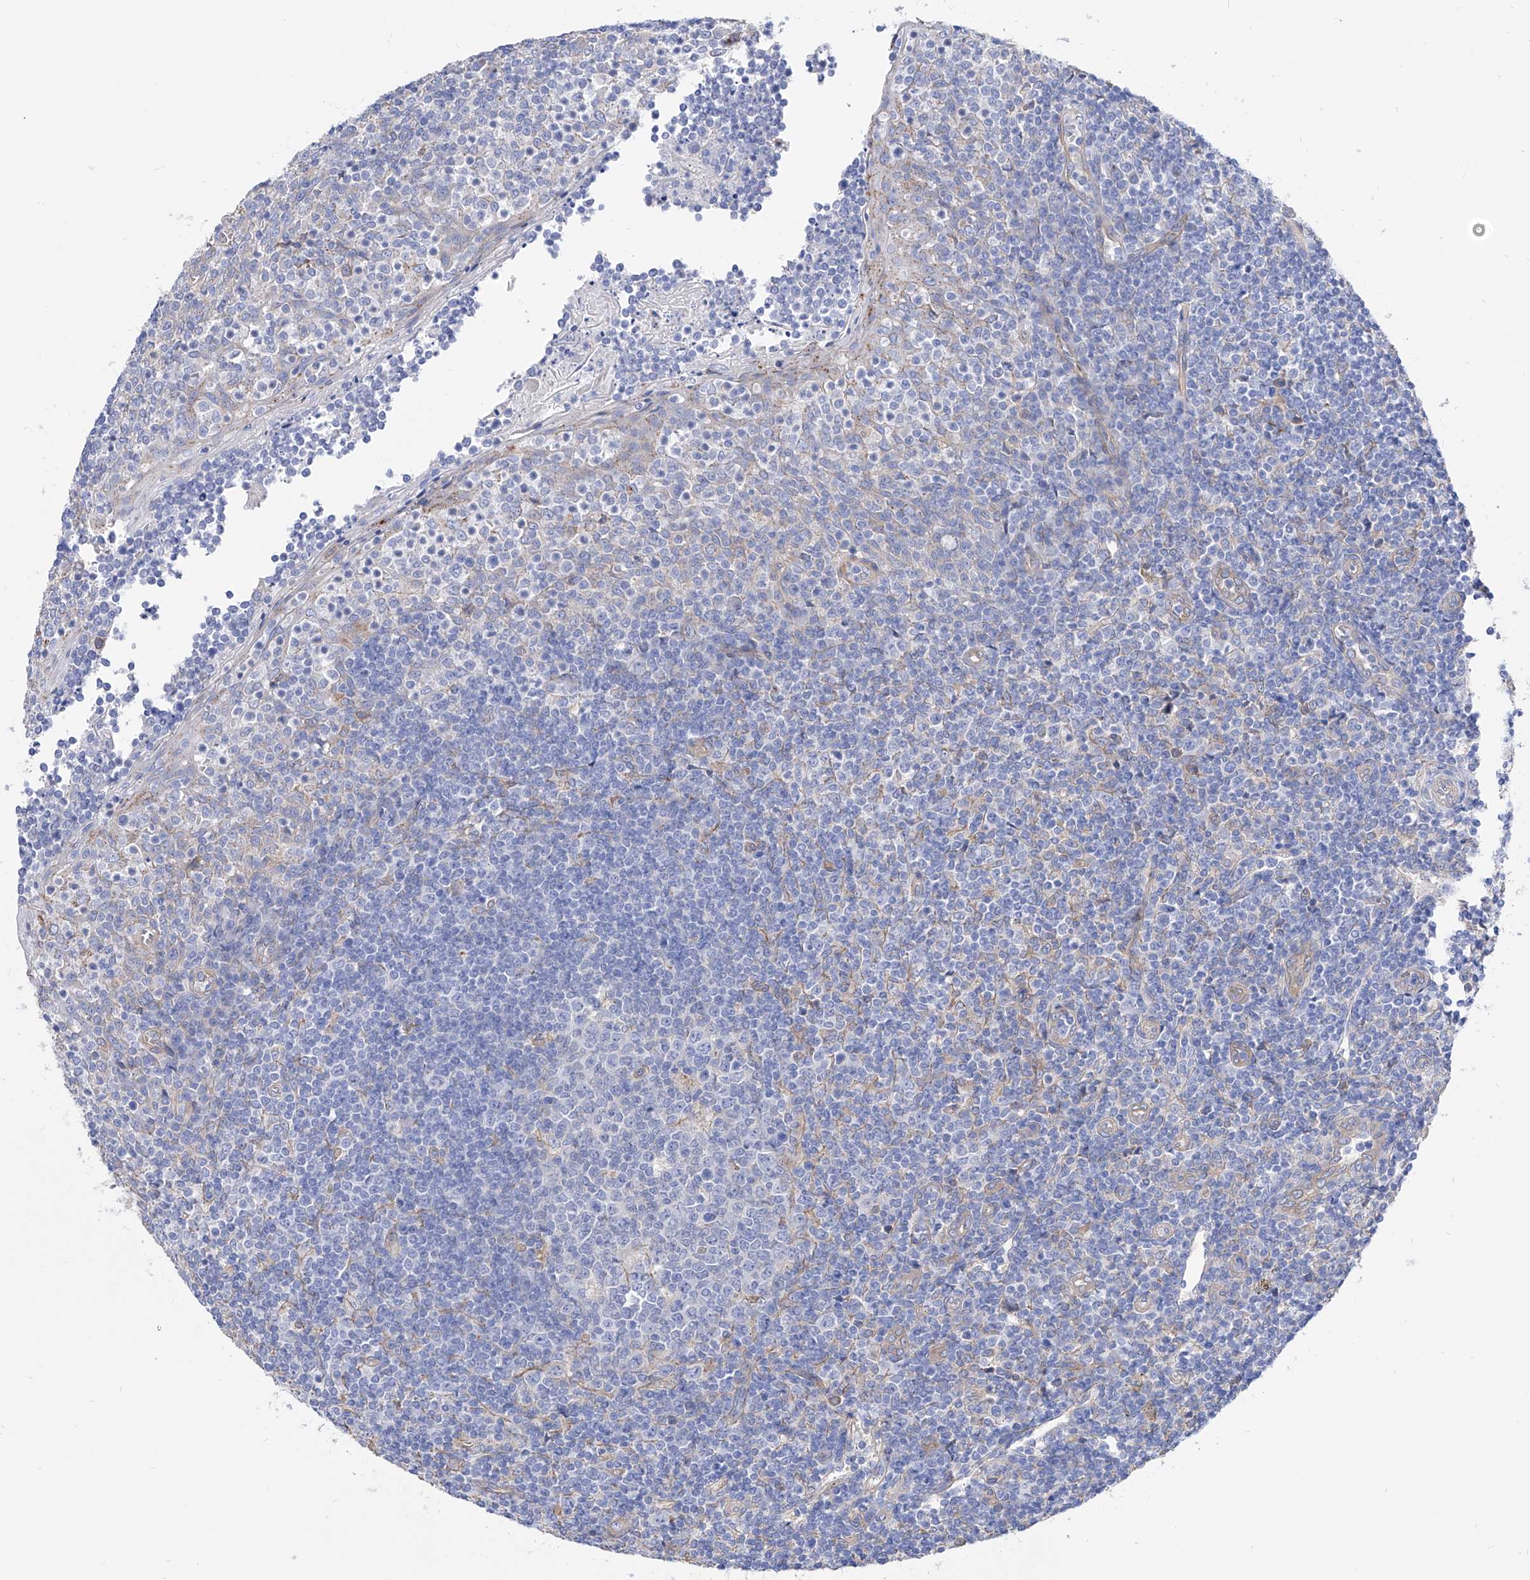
{"staining": {"intensity": "negative", "quantity": "none", "location": "none"}, "tissue": "tonsil", "cell_type": "Germinal center cells", "image_type": "normal", "snomed": [{"axis": "morphology", "description": "Normal tissue, NOS"}, {"axis": "topography", "description": "Tonsil"}], "caption": "DAB (3,3'-diaminobenzidine) immunohistochemical staining of unremarkable human tonsil exhibits no significant positivity in germinal center cells.", "gene": "ZNF653", "patient": {"sex": "female", "age": 19}}